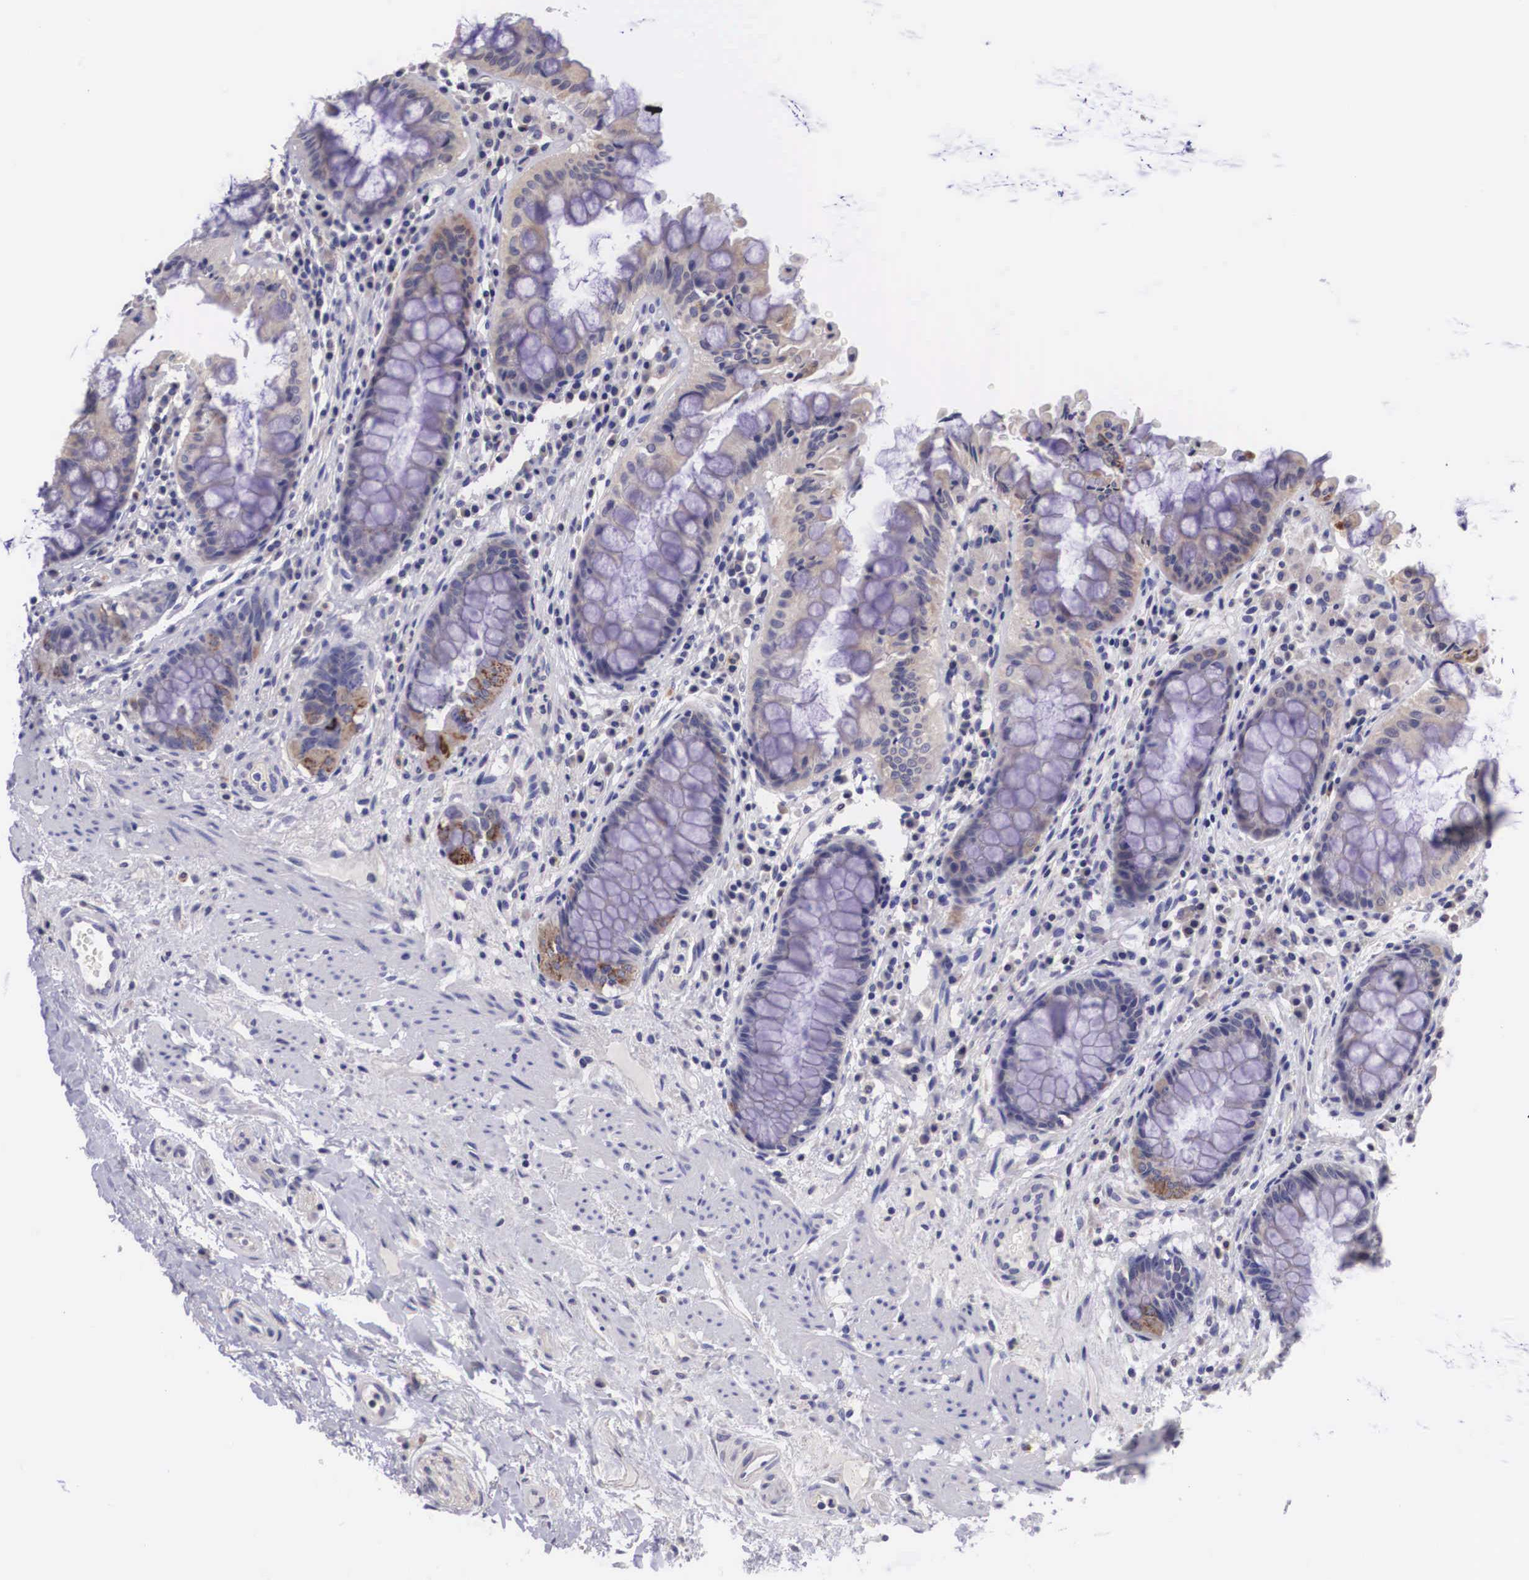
{"staining": {"intensity": "moderate", "quantity": "<25%", "location": "cytoplasmic/membranous"}, "tissue": "rectum", "cell_type": "Glandular cells", "image_type": "normal", "snomed": [{"axis": "morphology", "description": "Normal tissue, NOS"}, {"axis": "topography", "description": "Rectum"}], "caption": "Immunohistochemical staining of unremarkable rectum shows moderate cytoplasmic/membranous protein expression in about <25% of glandular cells. (Stains: DAB in brown, nuclei in blue, Microscopy: brightfield microscopy at high magnification).", "gene": "ARG2", "patient": {"sex": "female", "age": 75}}